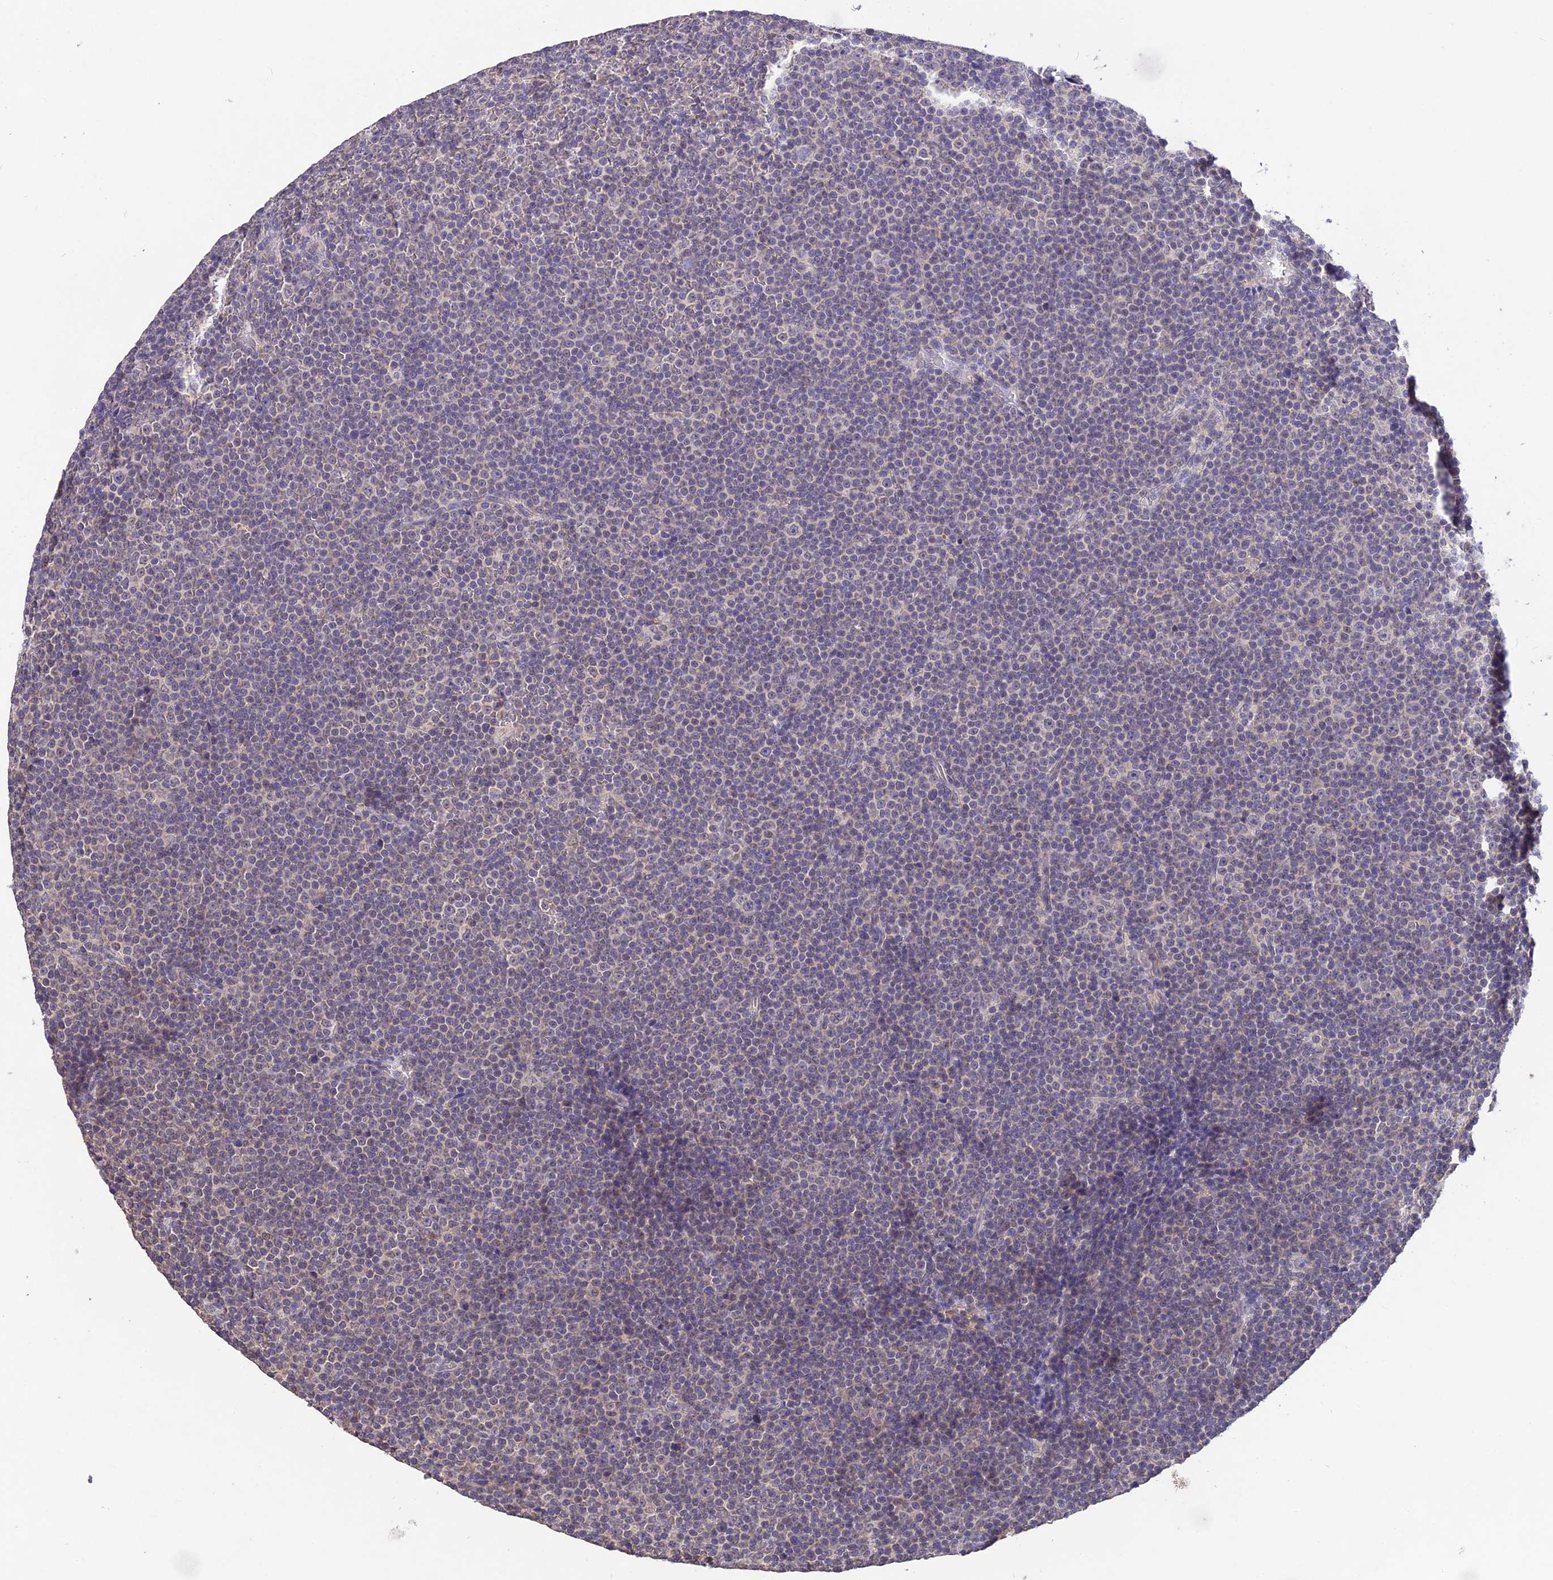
{"staining": {"intensity": "negative", "quantity": "none", "location": "none"}, "tissue": "lymphoma", "cell_type": "Tumor cells", "image_type": "cancer", "snomed": [{"axis": "morphology", "description": "Malignant lymphoma, non-Hodgkin's type, Low grade"}, {"axis": "topography", "description": "Lymph node"}], "caption": "Tumor cells show no significant expression in lymphoma. (DAB immunohistochemistry with hematoxylin counter stain).", "gene": "PGK1", "patient": {"sex": "female", "age": 67}}